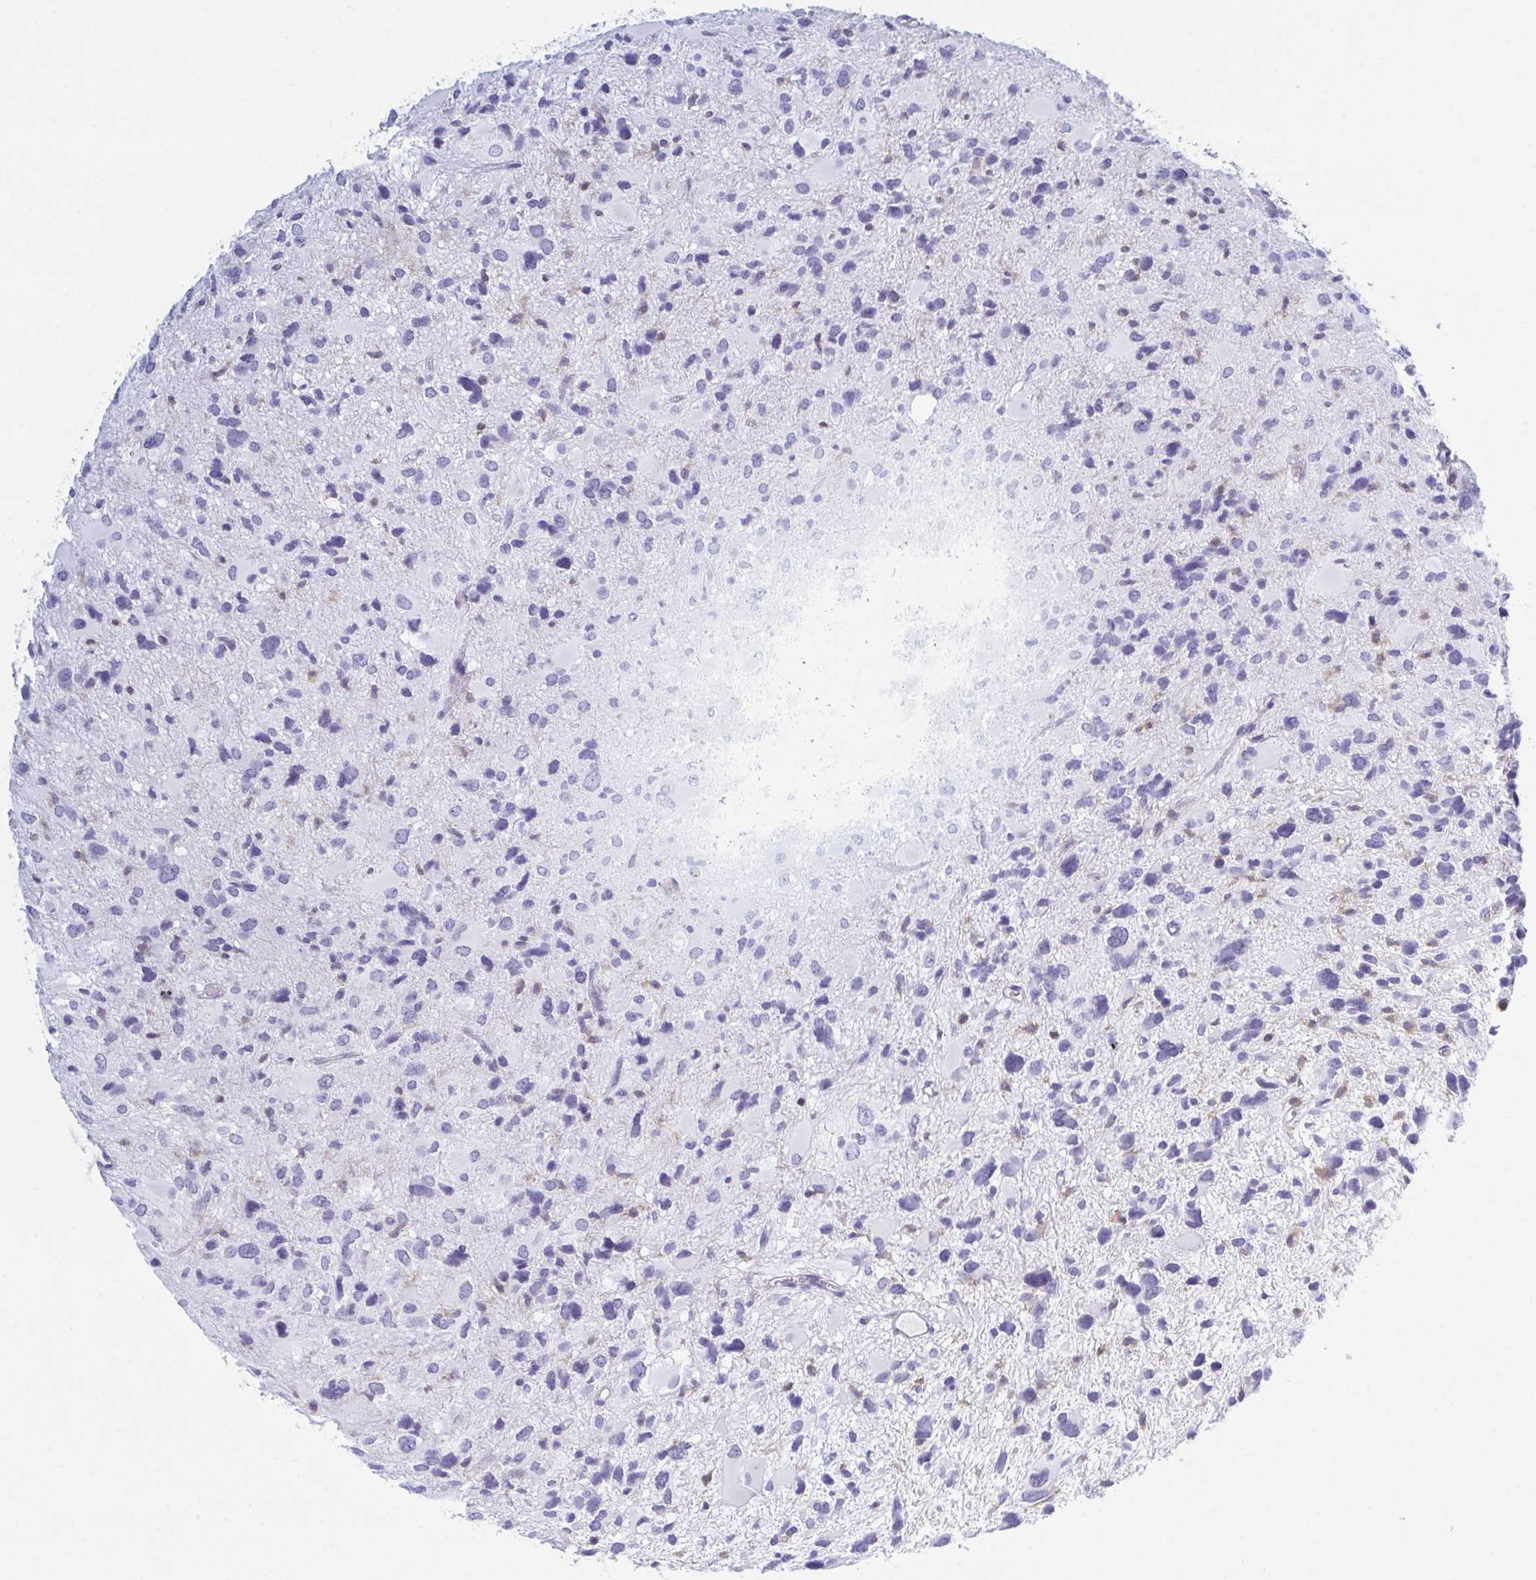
{"staining": {"intensity": "negative", "quantity": "none", "location": "none"}, "tissue": "glioma", "cell_type": "Tumor cells", "image_type": "cancer", "snomed": [{"axis": "morphology", "description": "Glioma, malignant, High grade"}, {"axis": "topography", "description": "Brain"}], "caption": "Immunohistochemistry (IHC) photomicrograph of neoplastic tissue: glioma stained with DAB exhibits no significant protein expression in tumor cells.", "gene": "MYO1F", "patient": {"sex": "female", "age": 11}}